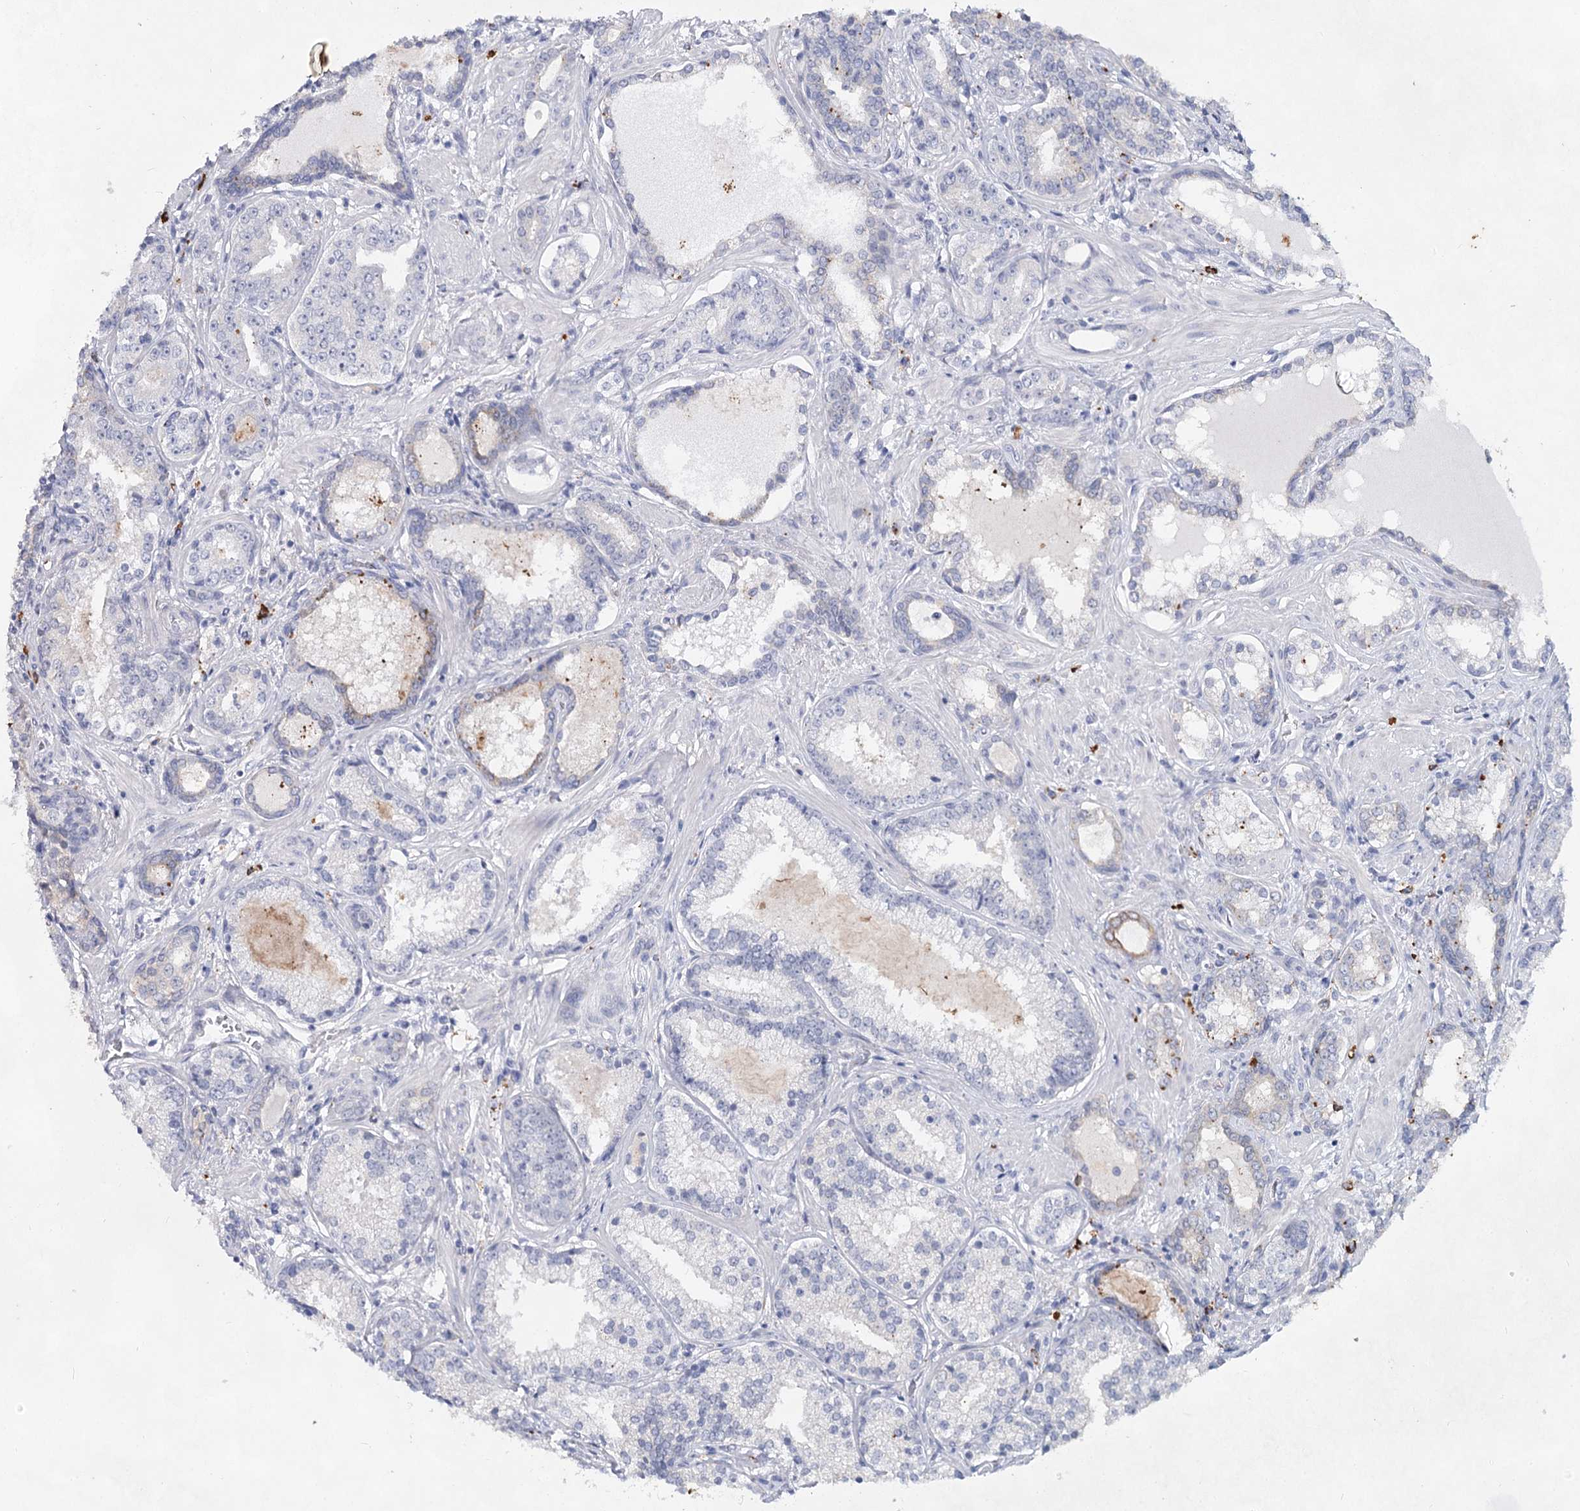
{"staining": {"intensity": "weak", "quantity": "<25%", "location": "cytoplasmic/membranous"}, "tissue": "prostate cancer", "cell_type": "Tumor cells", "image_type": "cancer", "snomed": [{"axis": "morphology", "description": "Adenocarcinoma, High grade"}, {"axis": "topography", "description": "Prostate"}], "caption": "A high-resolution photomicrograph shows immunohistochemistry staining of high-grade adenocarcinoma (prostate), which shows no significant staining in tumor cells.", "gene": "CCDC73", "patient": {"sex": "male", "age": 58}}